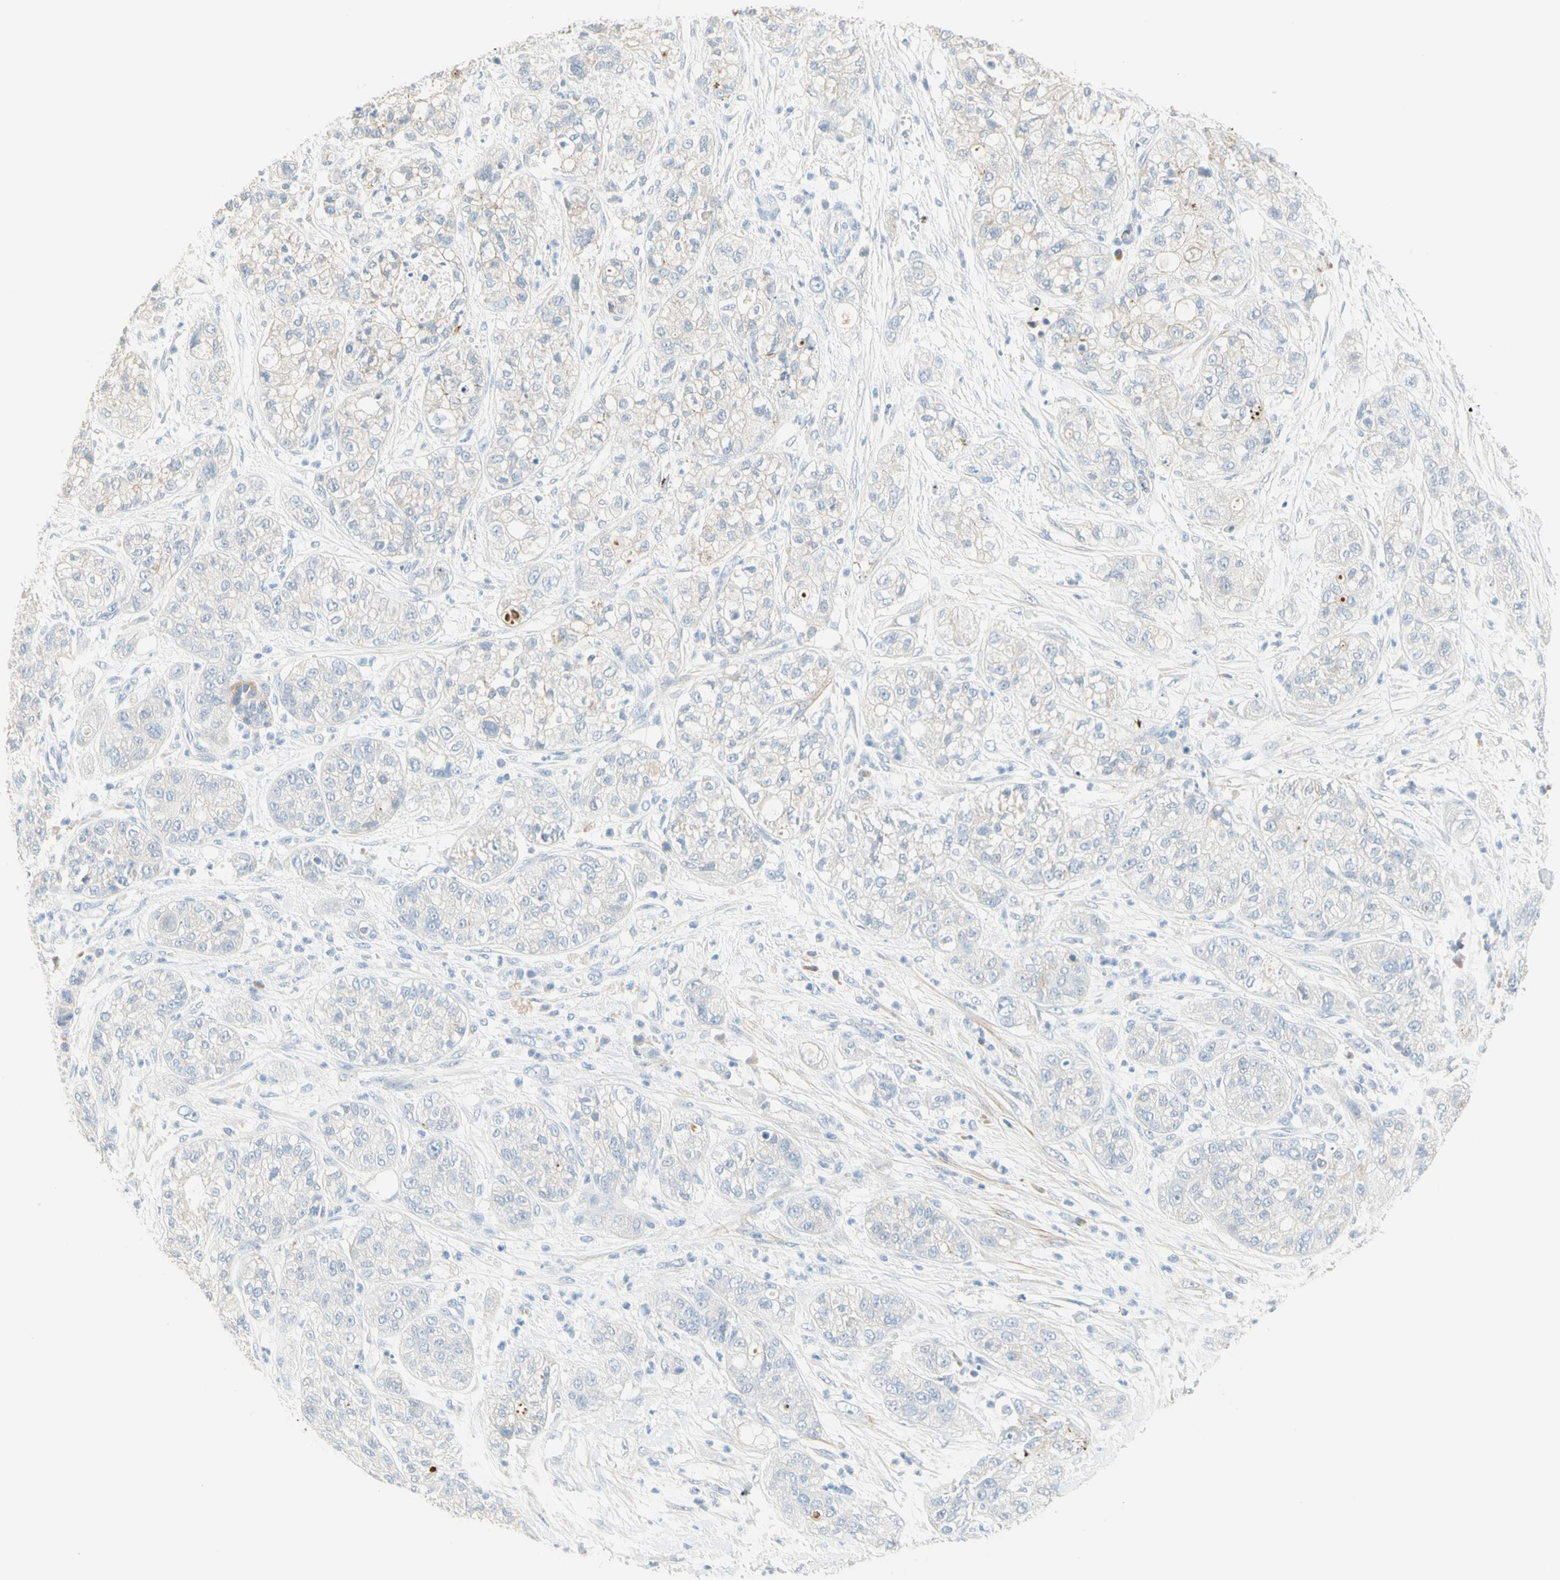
{"staining": {"intensity": "negative", "quantity": "none", "location": "none"}, "tissue": "pancreatic cancer", "cell_type": "Tumor cells", "image_type": "cancer", "snomed": [{"axis": "morphology", "description": "Adenocarcinoma, NOS"}, {"axis": "topography", "description": "Pancreas"}], "caption": "Immunohistochemistry (IHC) of human pancreatic cancer (adenocarcinoma) demonstrates no positivity in tumor cells.", "gene": "NECTIN4", "patient": {"sex": "female", "age": 78}}